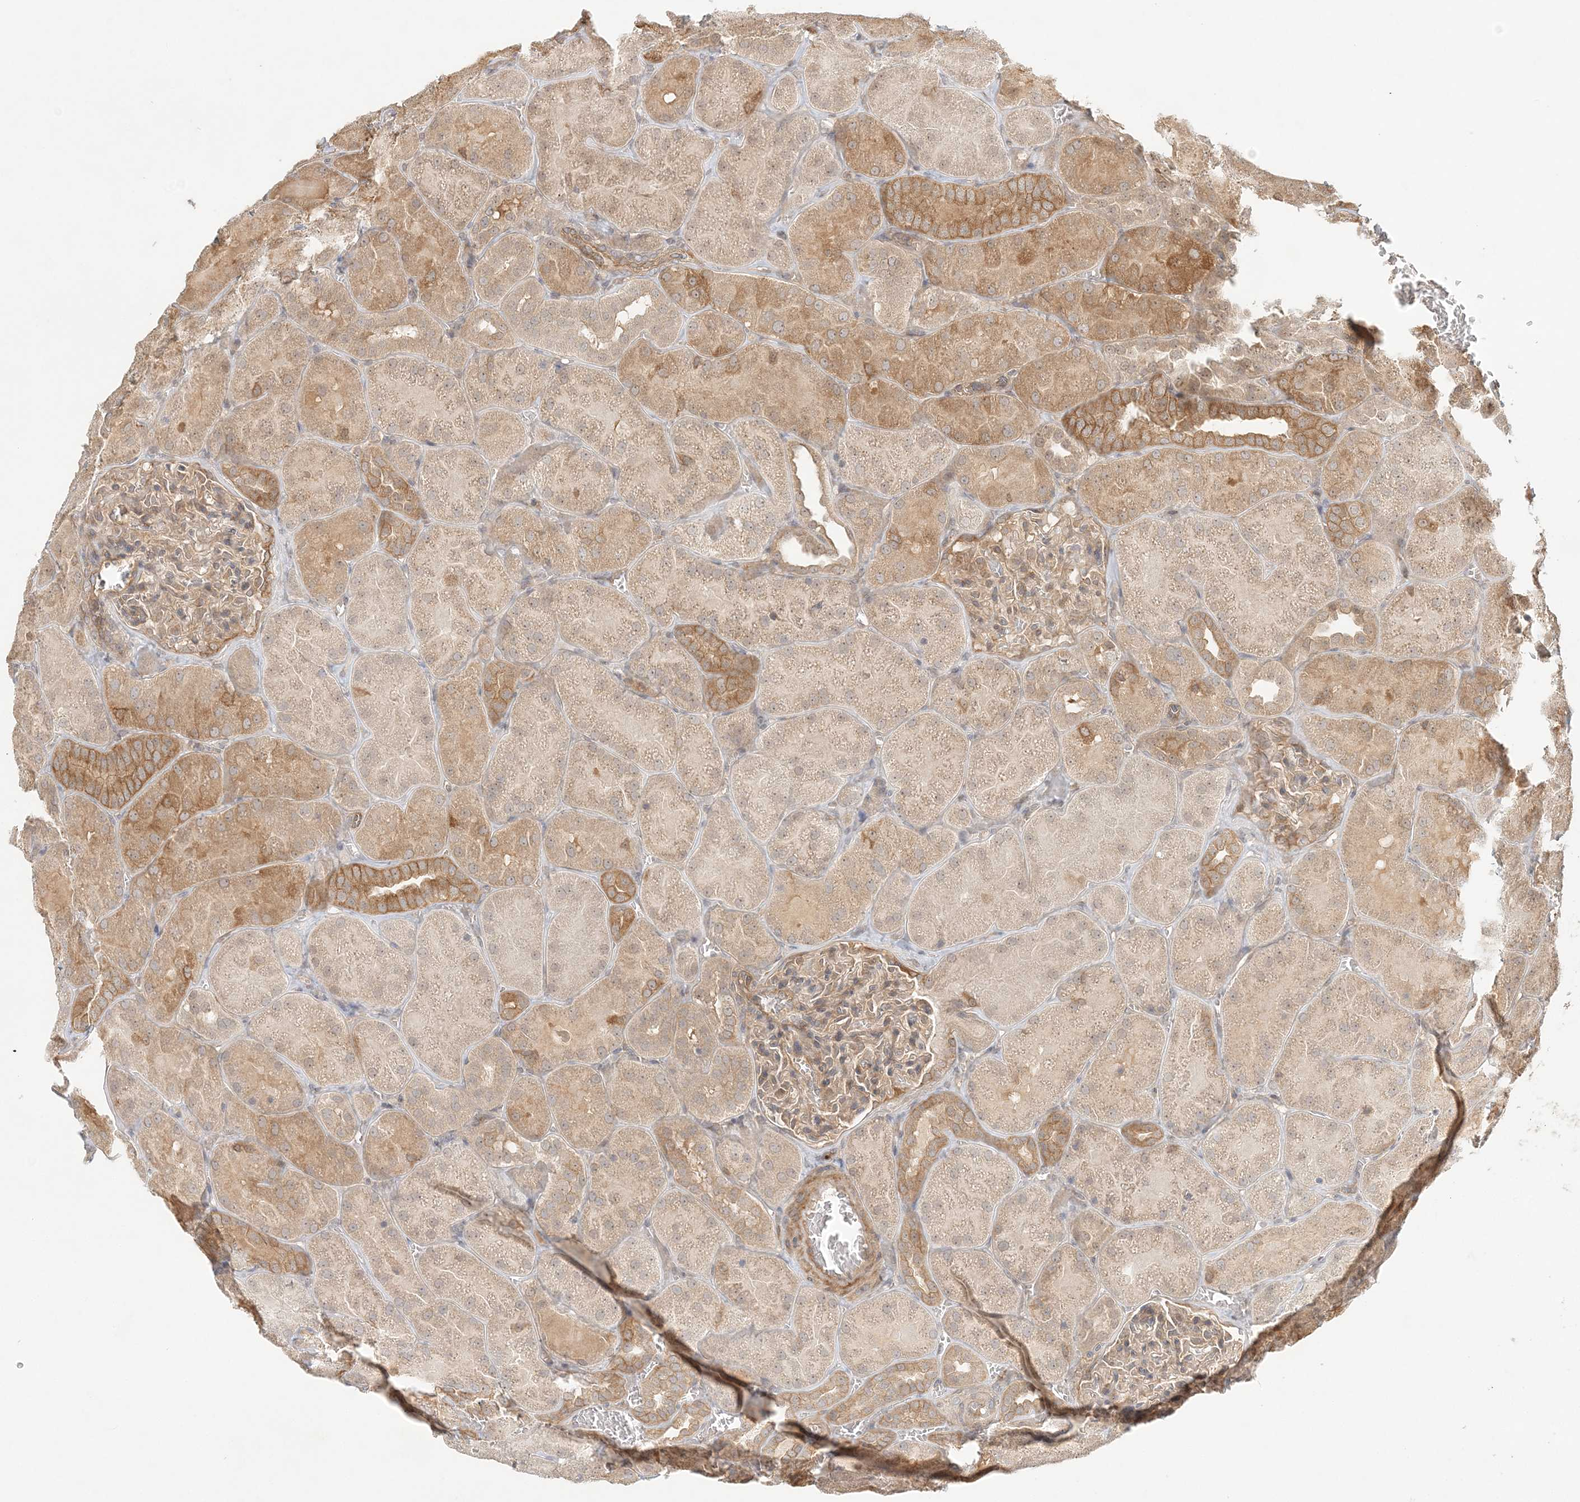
{"staining": {"intensity": "moderate", "quantity": "25%-75%", "location": "cytoplasmic/membranous"}, "tissue": "kidney", "cell_type": "Cells in glomeruli", "image_type": "normal", "snomed": [{"axis": "morphology", "description": "Normal tissue, NOS"}, {"axis": "topography", "description": "Kidney"}], "caption": "A medium amount of moderate cytoplasmic/membranous expression is present in approximately 25%-75% of cells in glomeruli in benign kidney.", "gene": "KIAA0232", "patient": {"sex": "male", "age": 28}}